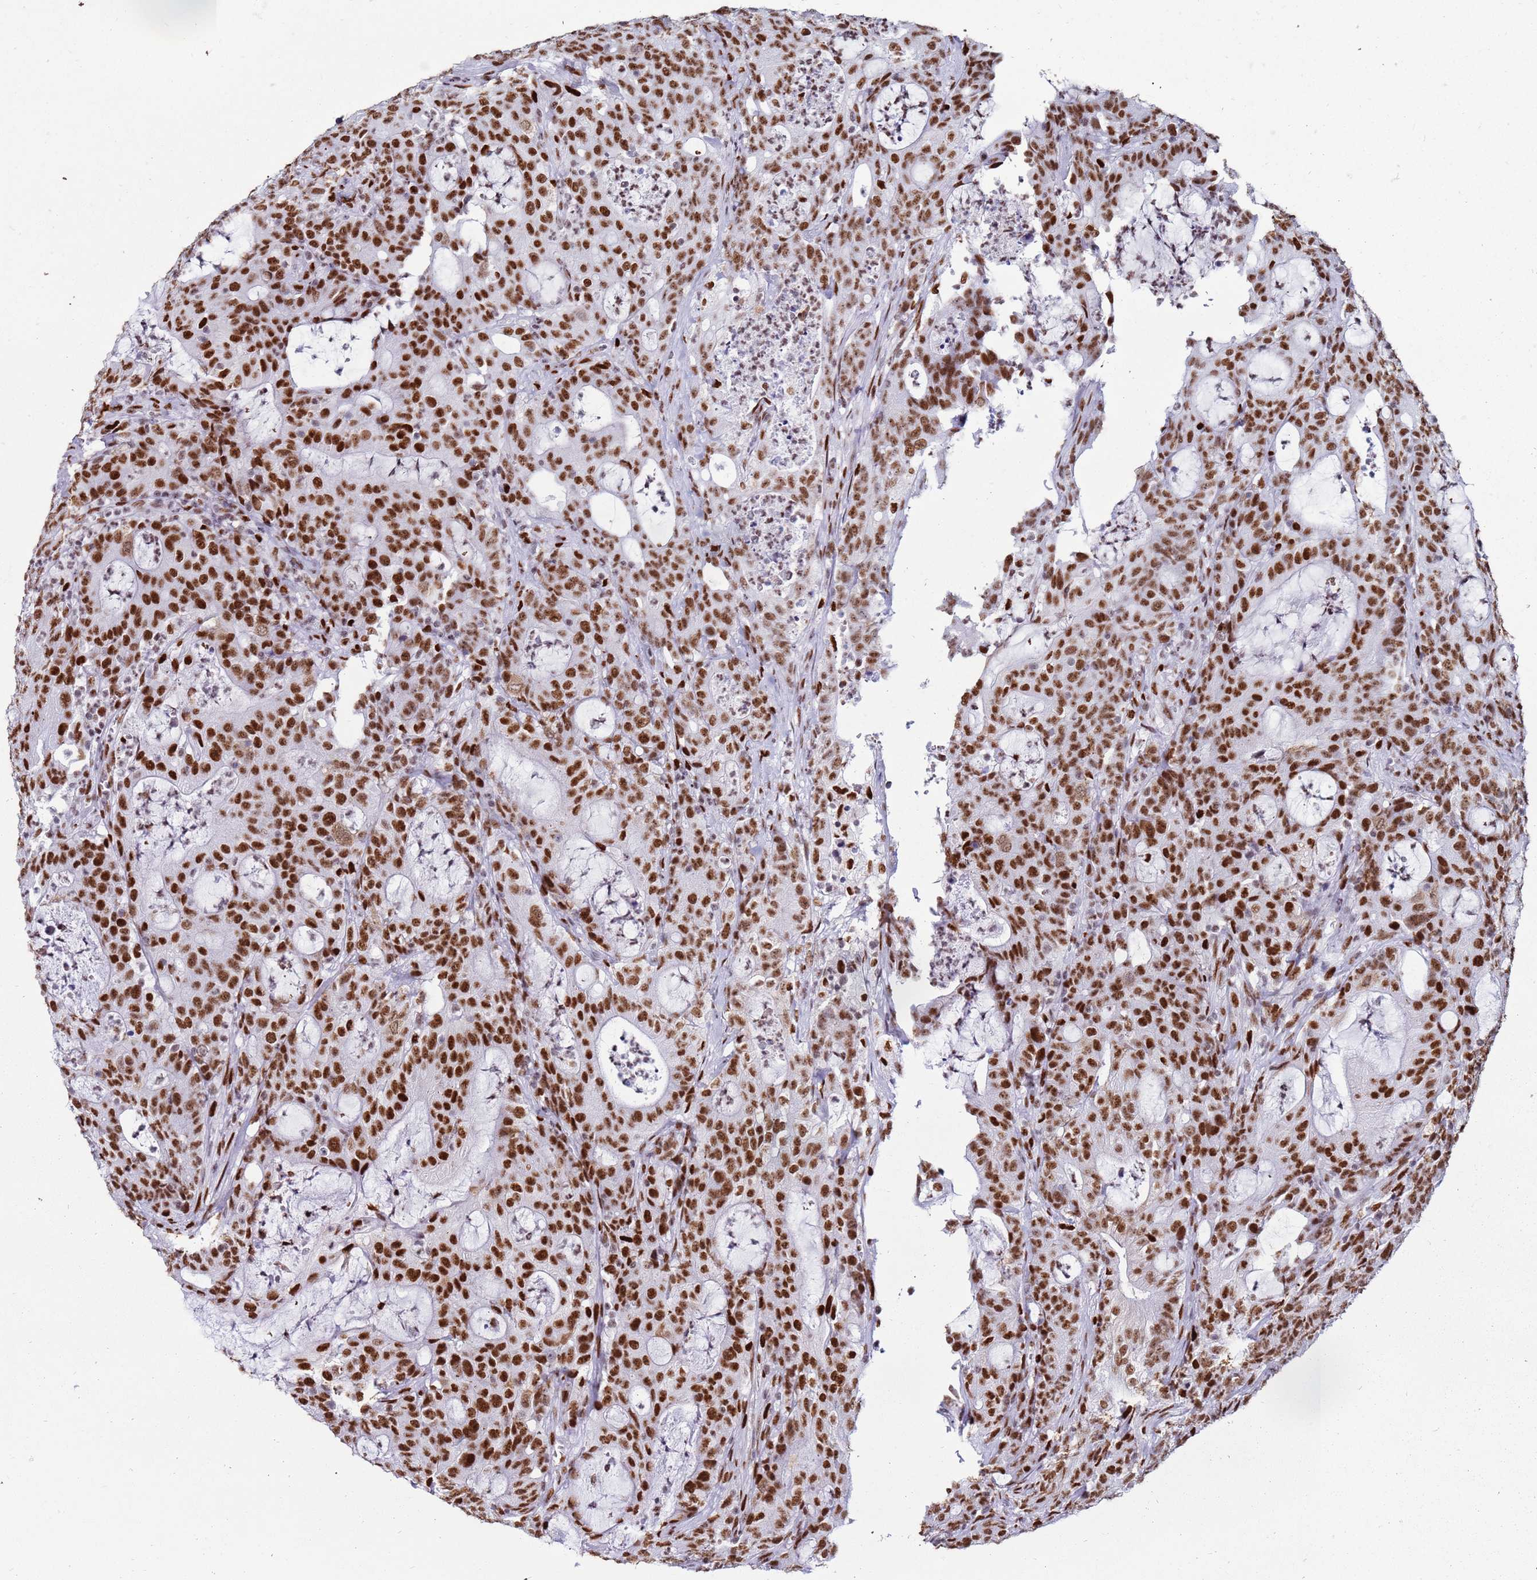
{"staining": {"intensity": "strong", "quantity": ">75%", "location": "nuclear"}, "tissue": "colorectal cancer", "cell_type": "Tumor cells", "image_type": "cancer", "snomed": [{"axis": "morphology", "description": "Adenocarcinoma, NOS"}, {"axis": "topography", "description": "Colon"}], "caption": "A micrograph of human colorectal adenocarcinoma stained for a protein displays strong nuclear brown staining in tumor cells.", "gene": "KPNA4", "patient": {"sex": "male", "age": 83}}